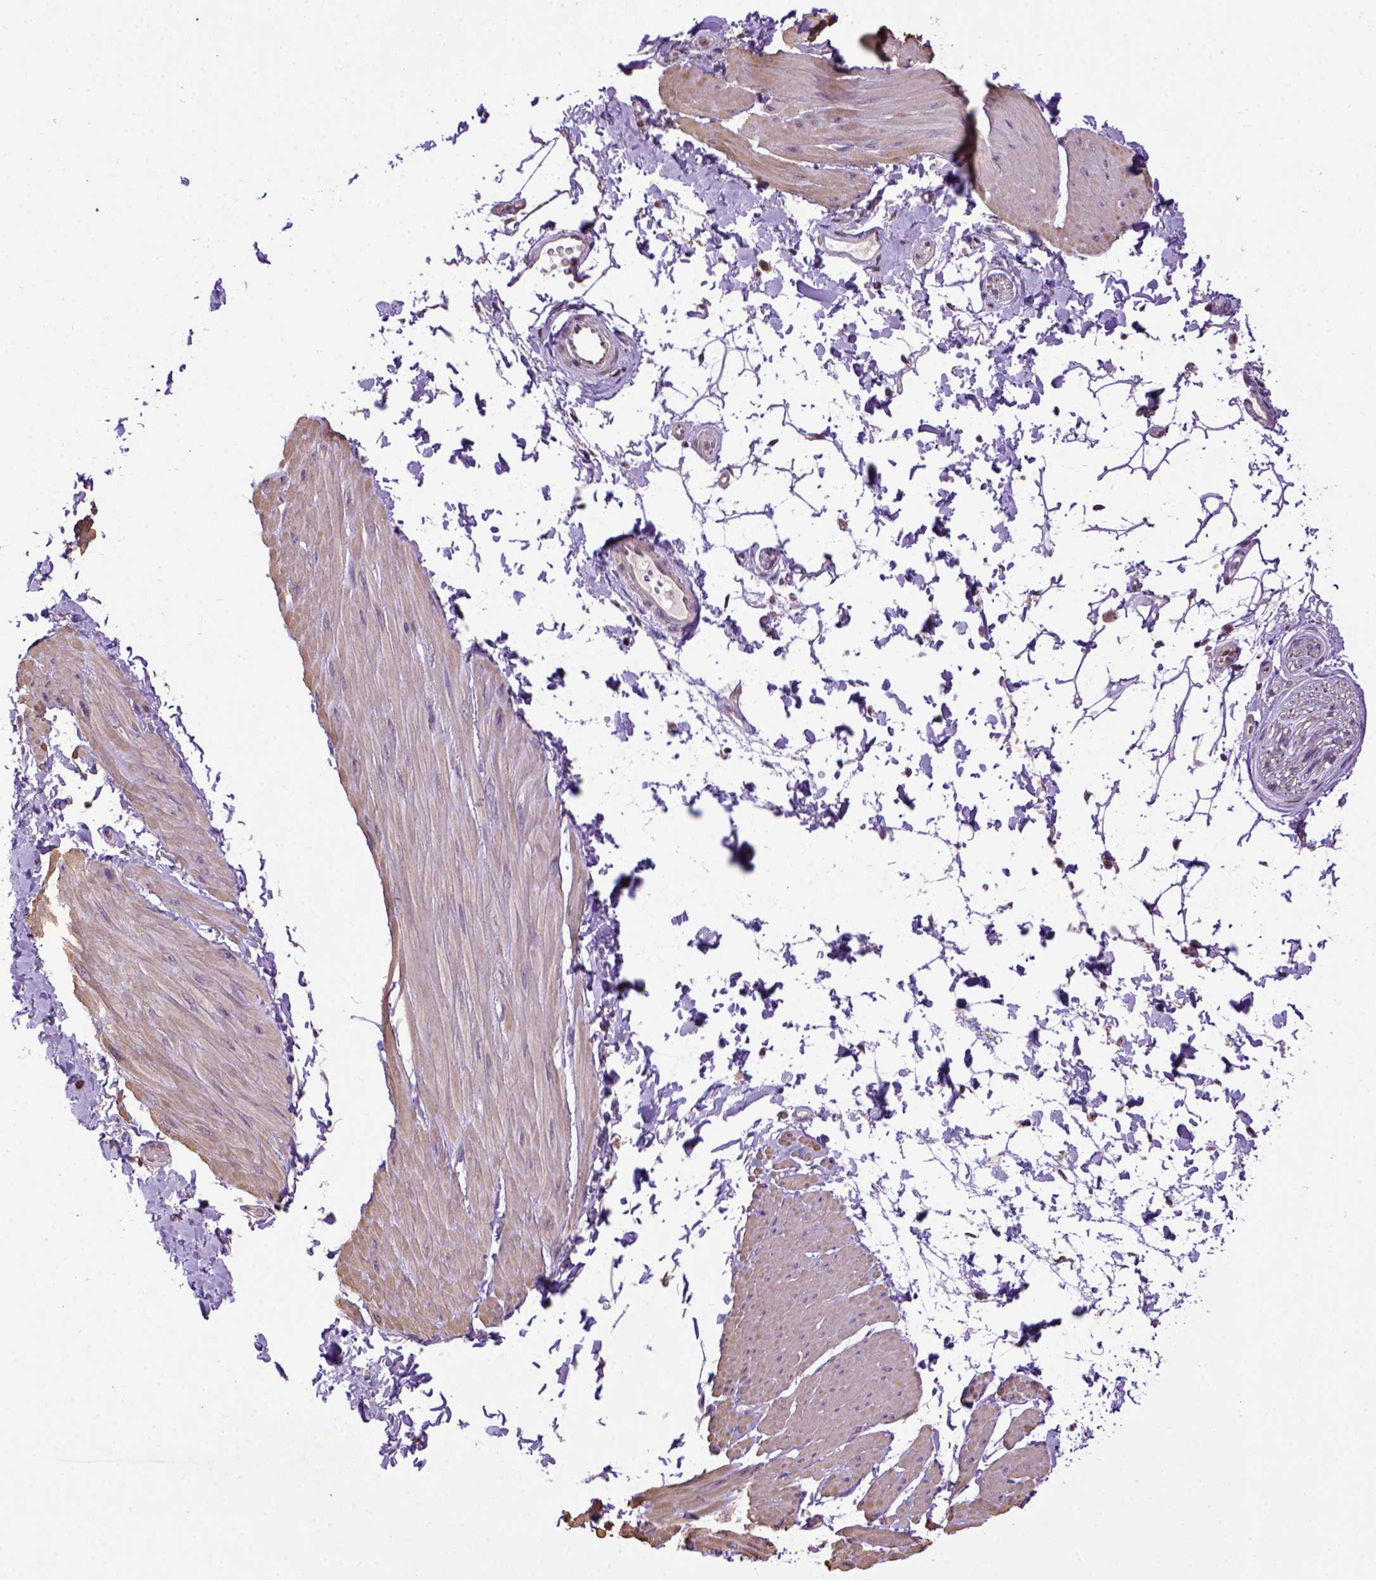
{"staining": {"intensity": "weak", "quantity": "25%-75%", "location": "cytoplasmic/membranous"}, "tissue": "adipose tissue", "cell_type": "Adipocytes", "image_type": "normal", "snomed": [{"axis": "morphology", "description": "Normal tissue, NOS"}, {"axis": "topography", "description": "Smooth muscle"}, {"axis": "topography", "description": "Peripheral nerve tissue"}], "caption": "Immunohistochemical staining of unremarkable adipose tissue exhibits 25%-75% levels of weak cytoplasmic/membranous protein expression in approximately 25%-75% of adipocytes.", "gene": "WDR17", "patient": {"sex": "male", "age": 58}}